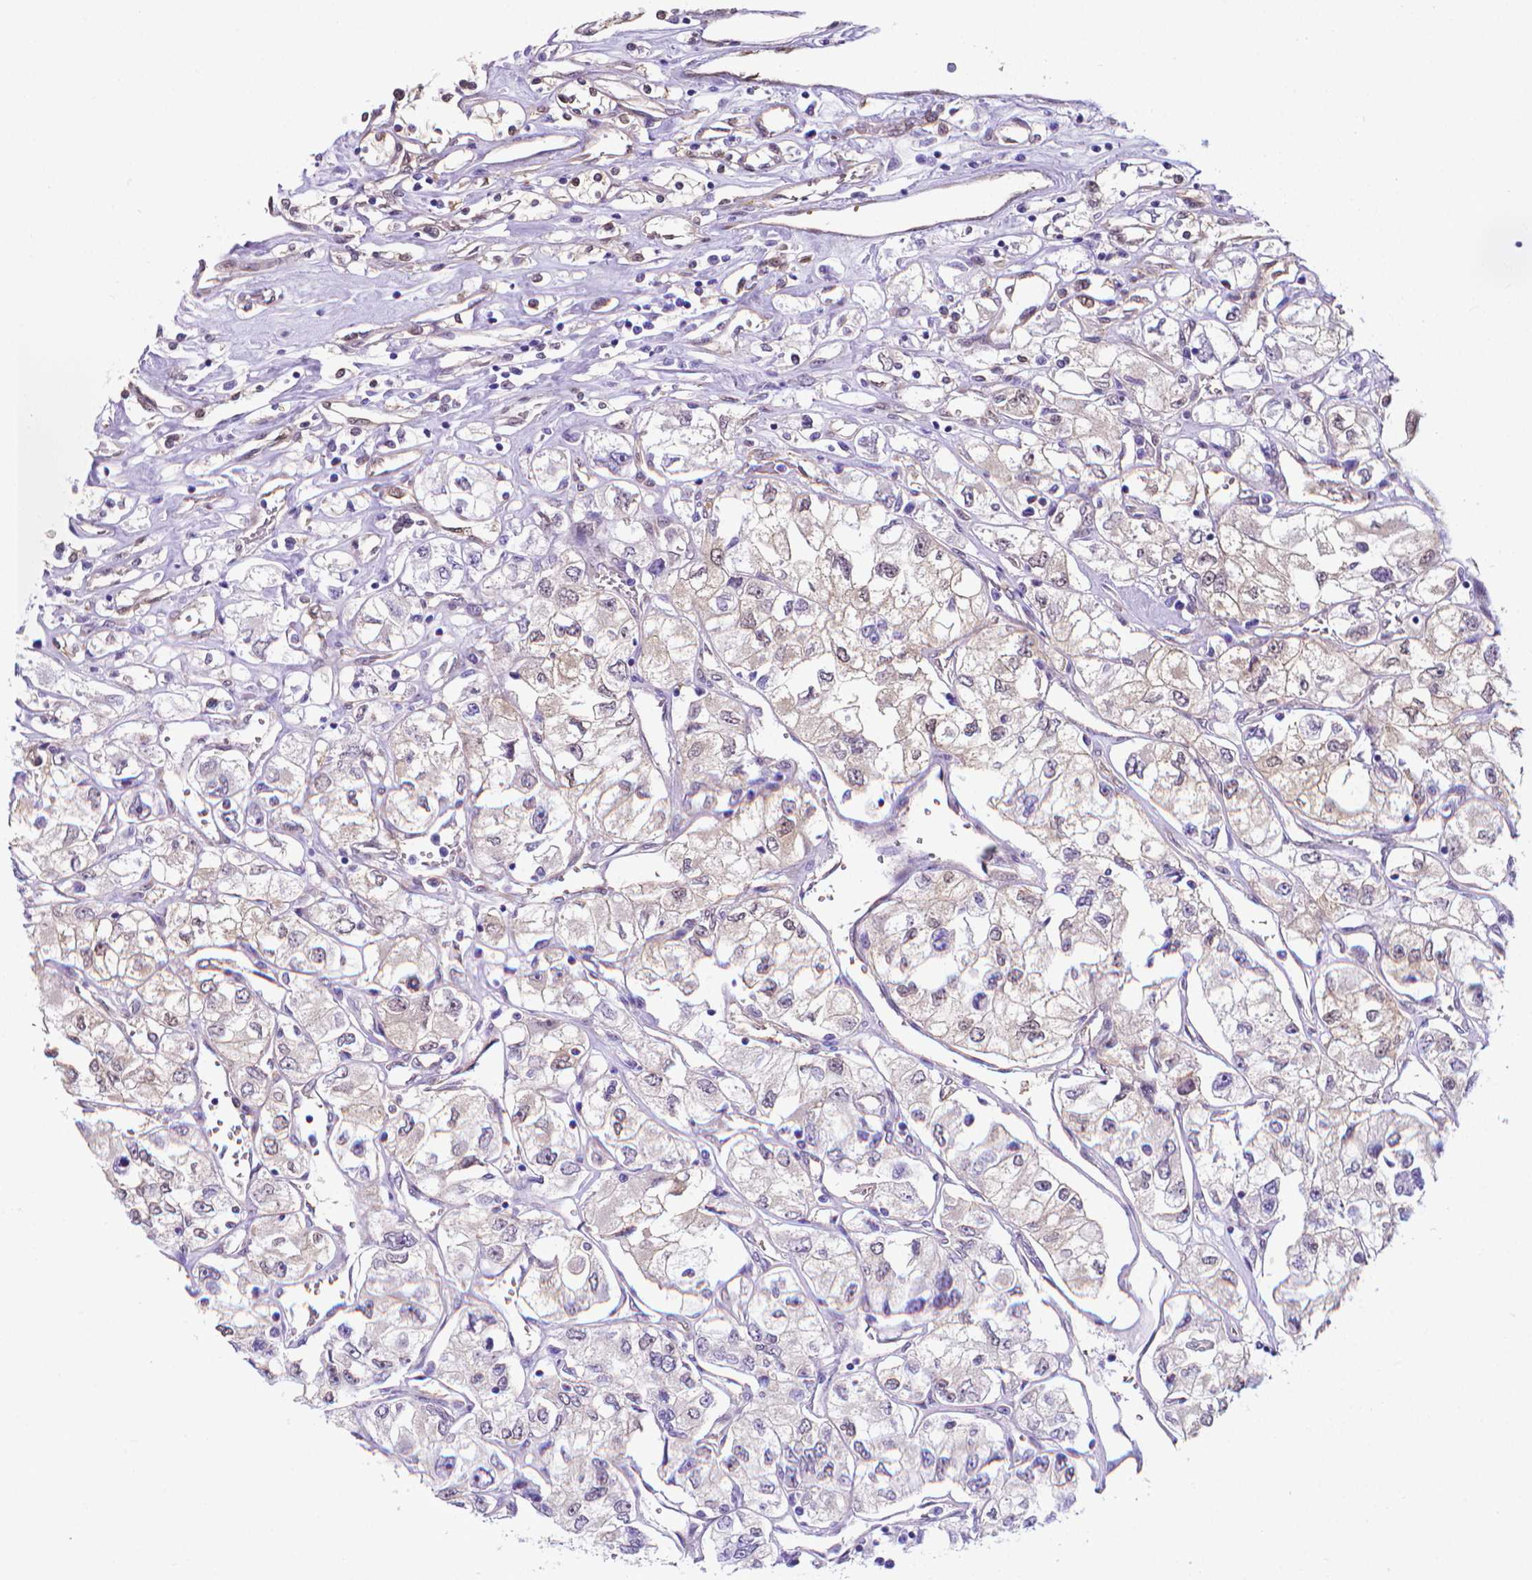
{"staining": {"intensity": "negative", "quantity": "none", "location": "none"}, "tissue": "renal cancer", "cell_type": "Tumor cells", "image_type": "cancer", "snomed": [{"axis": "morphology", "description": "Adenocarcinoma, NOS"}, {"axis": "topography", "description": "Kidney"}], "caption": "This is an immunohistochemistry image of human renal cancer (adenocarcinoma). There is no positivity in tumor cells.", "gene": "CLIC4", "patient": {"sex": "female", "age": 59}}